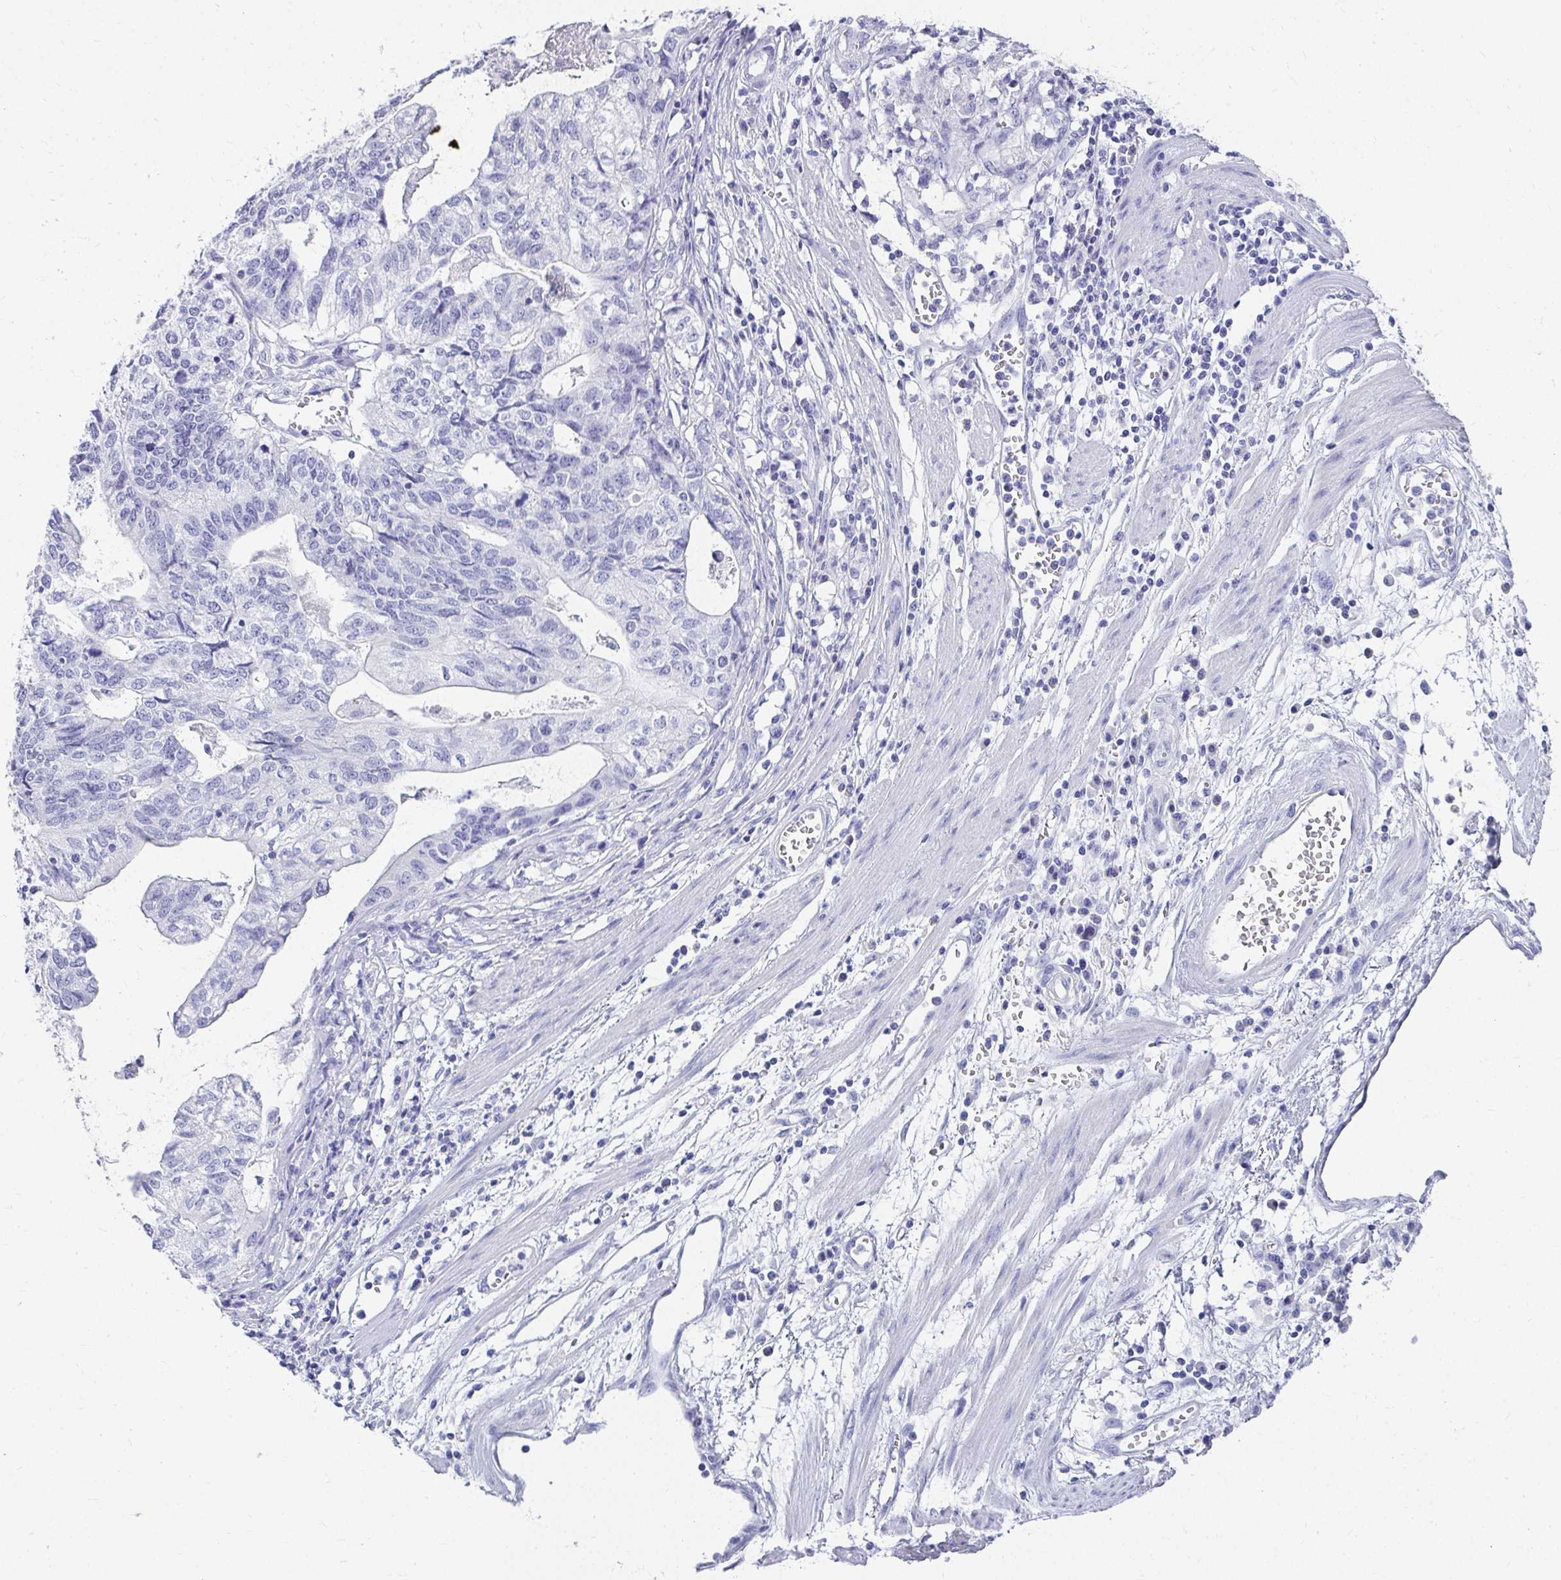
{"staining": {"intensity": "negative", "quantity": "none", "location": "none"}, "tissue": "stomach cancer", "cell_type": "Tumor cells", "image_type": "cancer", "snomed": [{"axis": "morphology", "description": "Adenocarcinoma, NOS"}, {"axis": "topography", "description": "Stomach, upper"}], "caption": "A high-resolution image shows immunohistochemistry (IHC) staining of adenocarcinoma (stomach), which reveals no significant expression in tumor cells.", "gene": "DPEP3", "patient": {"sex": "female", "age": 67}}